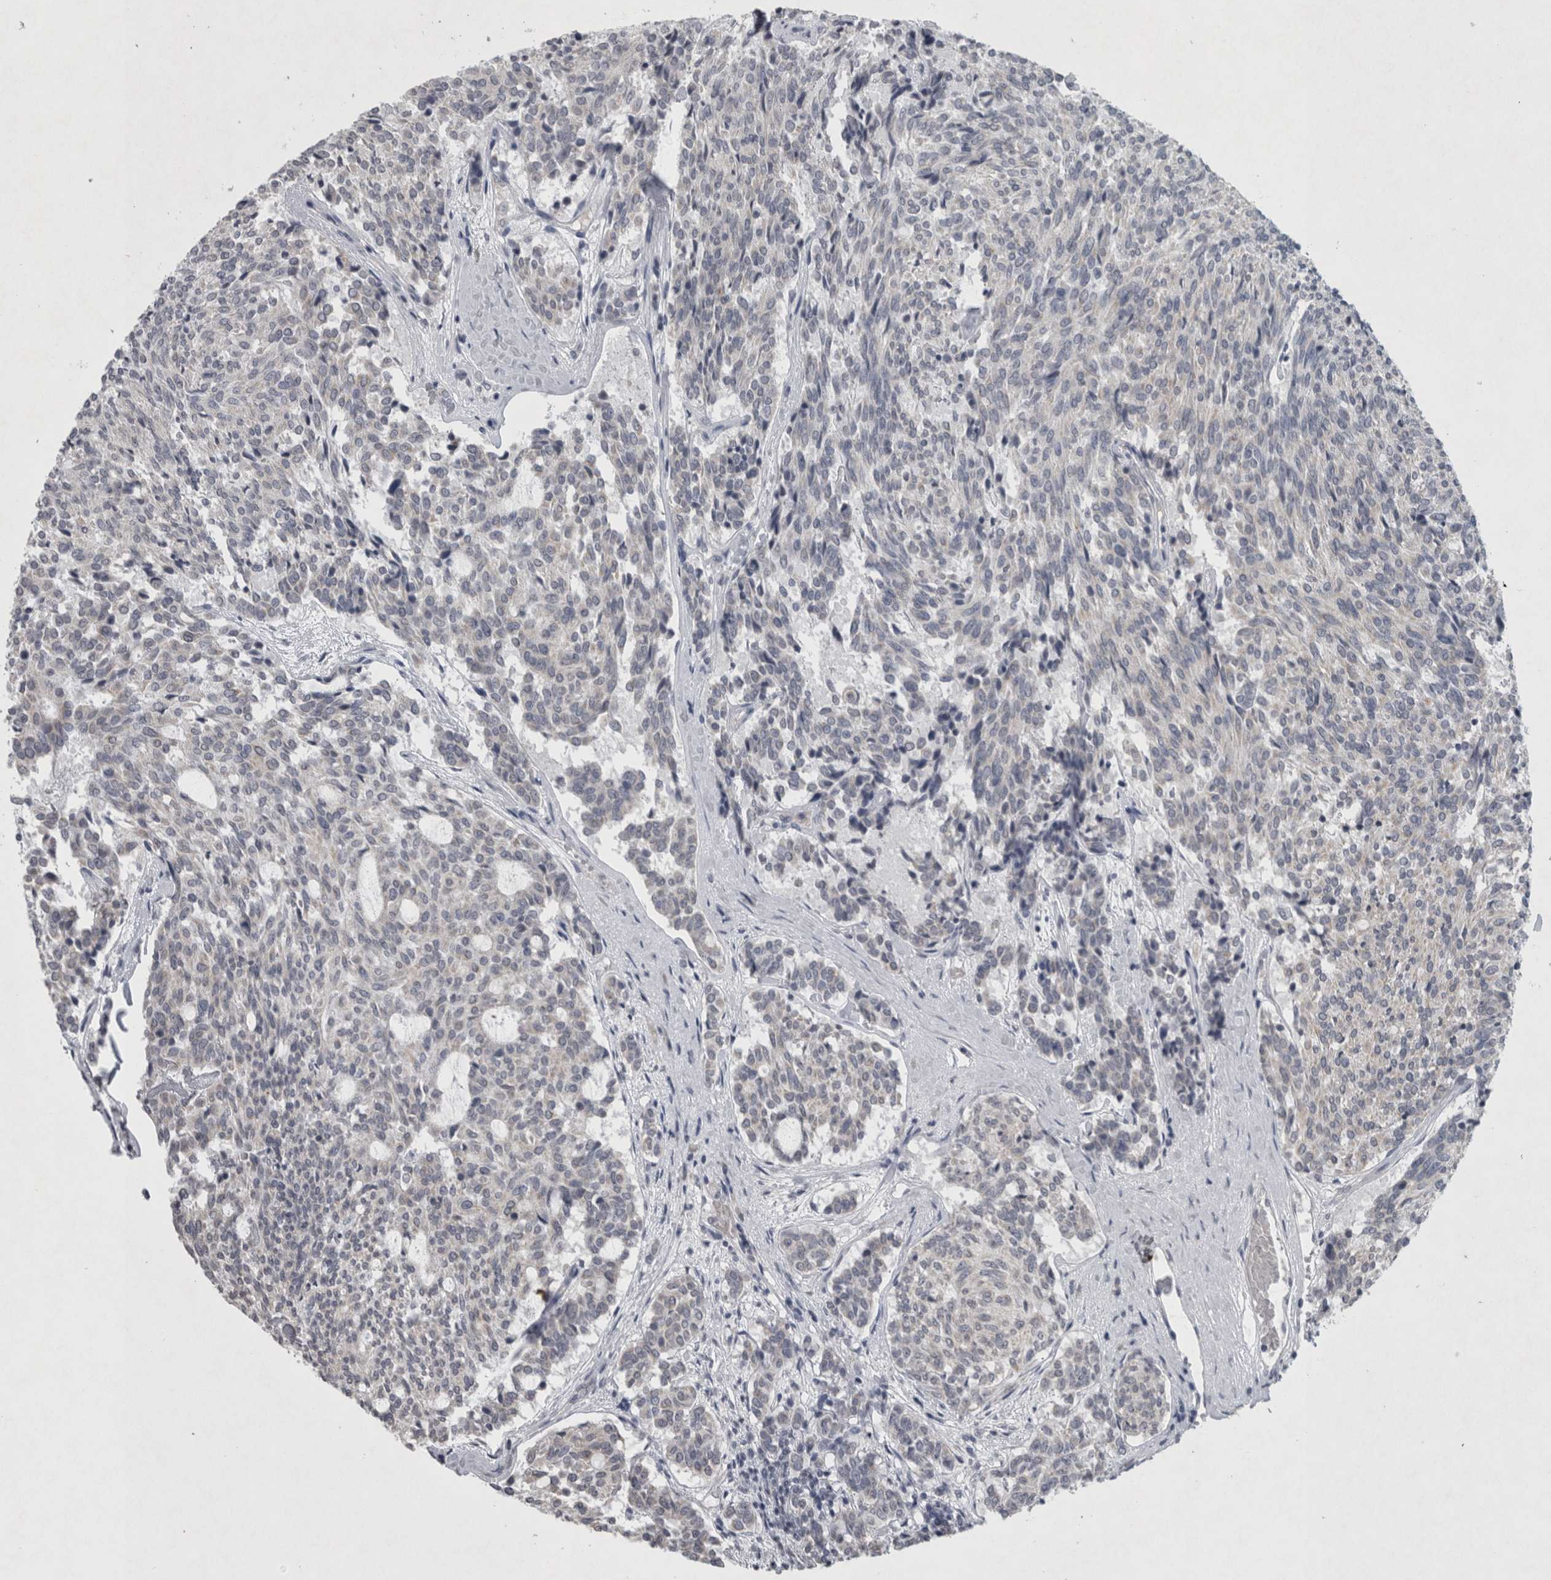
{"staining": {"intensity": "negative", "quantity": "none", "location": "none"}, "tissue": "carcinoid", "cell_type": "Tumor cells", "image_type": "cancer", "snomed": [{"axis": "morphology", "description": "Carcinoid, malignant, NOS"}, {"axis": "topography", "description": "Pancreas"}], "caption": "Human carcinoid stained for a protein using IHC shows no positivity in tumor cells.", "gene": "WNT7A", "patient": {"sex": "female", "age": 54}}